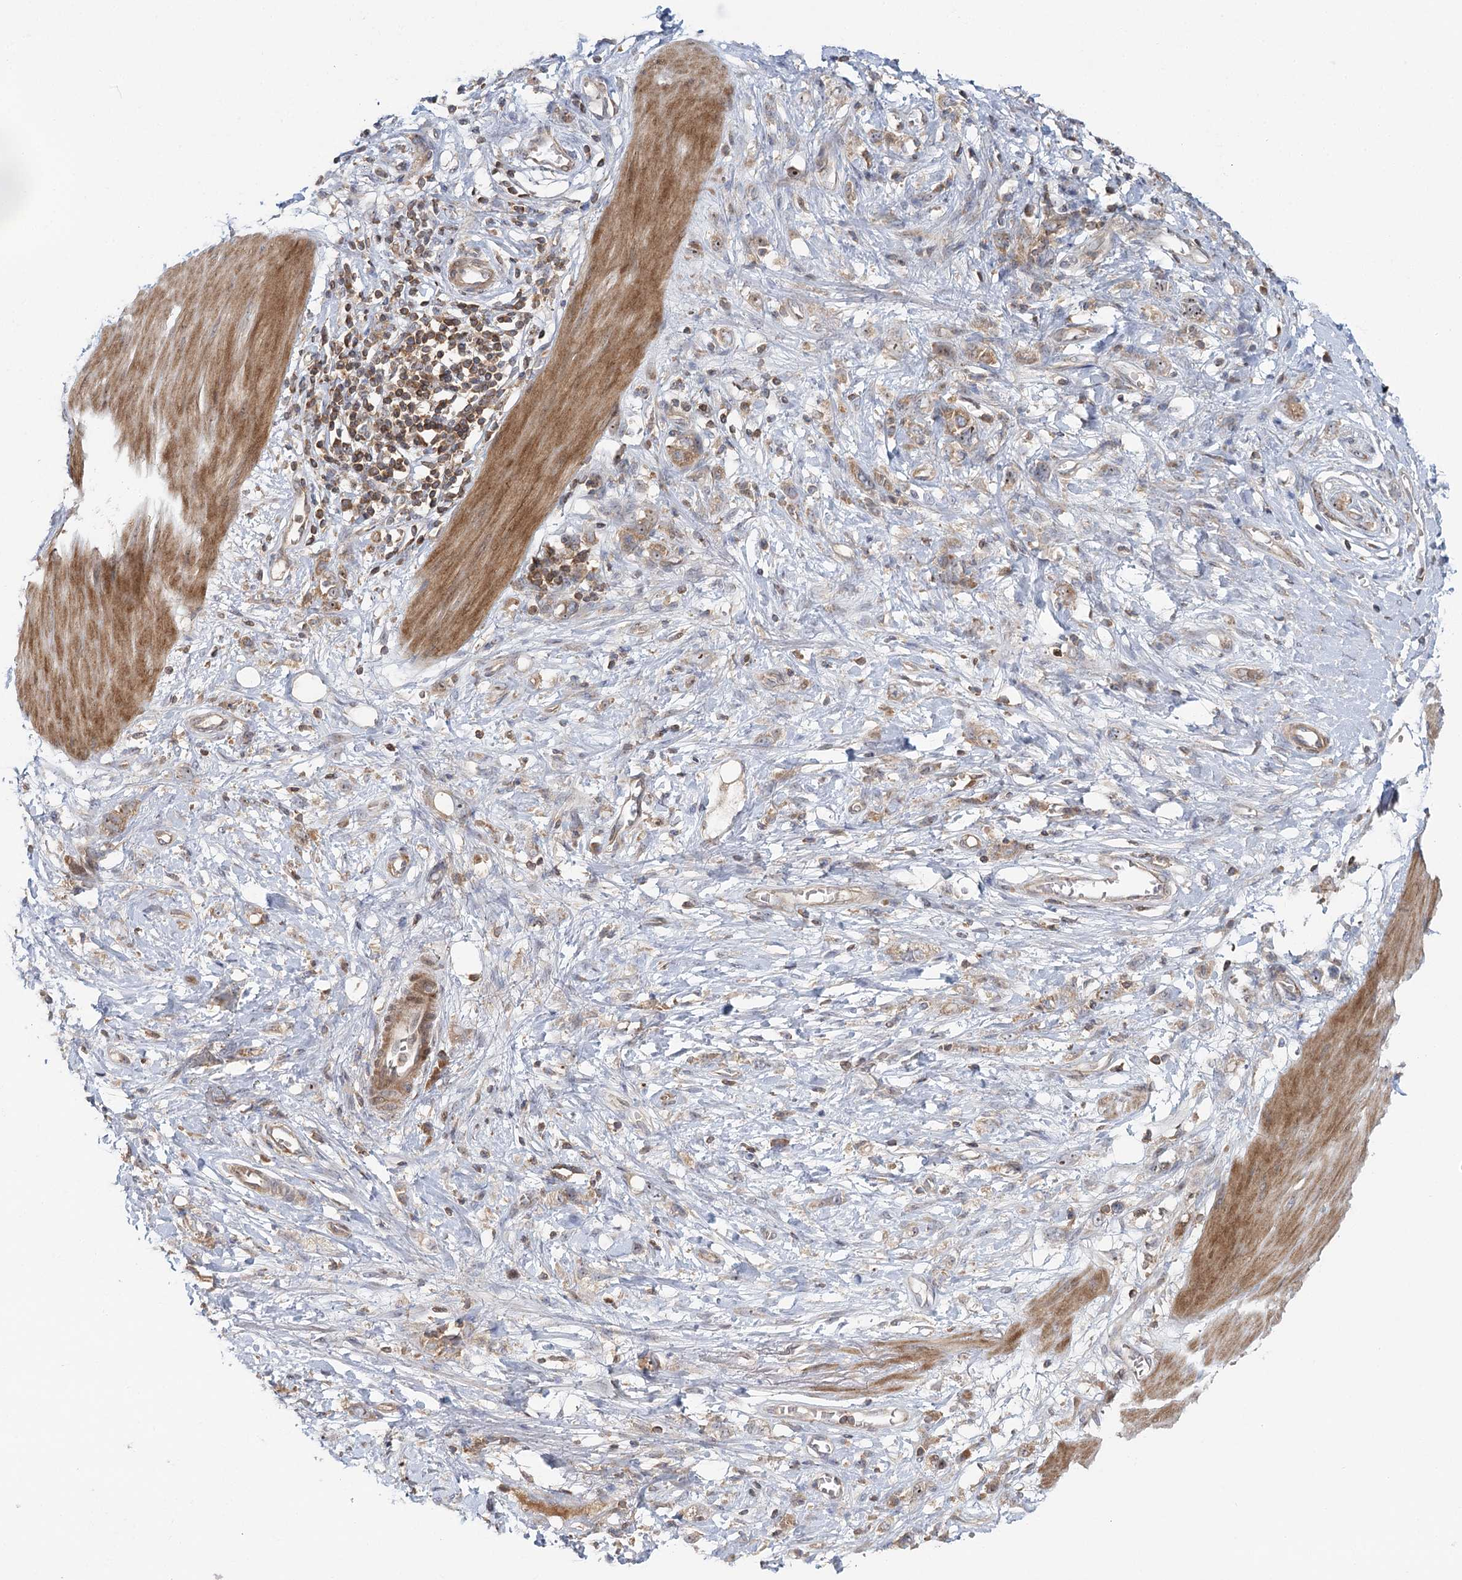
{"staining": {"intensity": "moderate", "quantity": ">75%", "location": "cytoplasmic/membranous,nuclear"}, "tissue": "stomach cancer", "cell_type": "Tumor cells", "image_type": "cancer", "snomed": [{"axis": "morphology", "description": "Adenocarcinoma, NOS"}, {"axis": "topography", "description": "Stomach"}], "caption": "Immunohistochemical staining of human adenocarcinoma (stomach) displays medium levels of moderate cytoplasmic/membranous and nuclear protein expression in approximately >75% of tumor cells.", "gene": "RAPGEF6", "patient": {"sex": "female", "age": 76}}